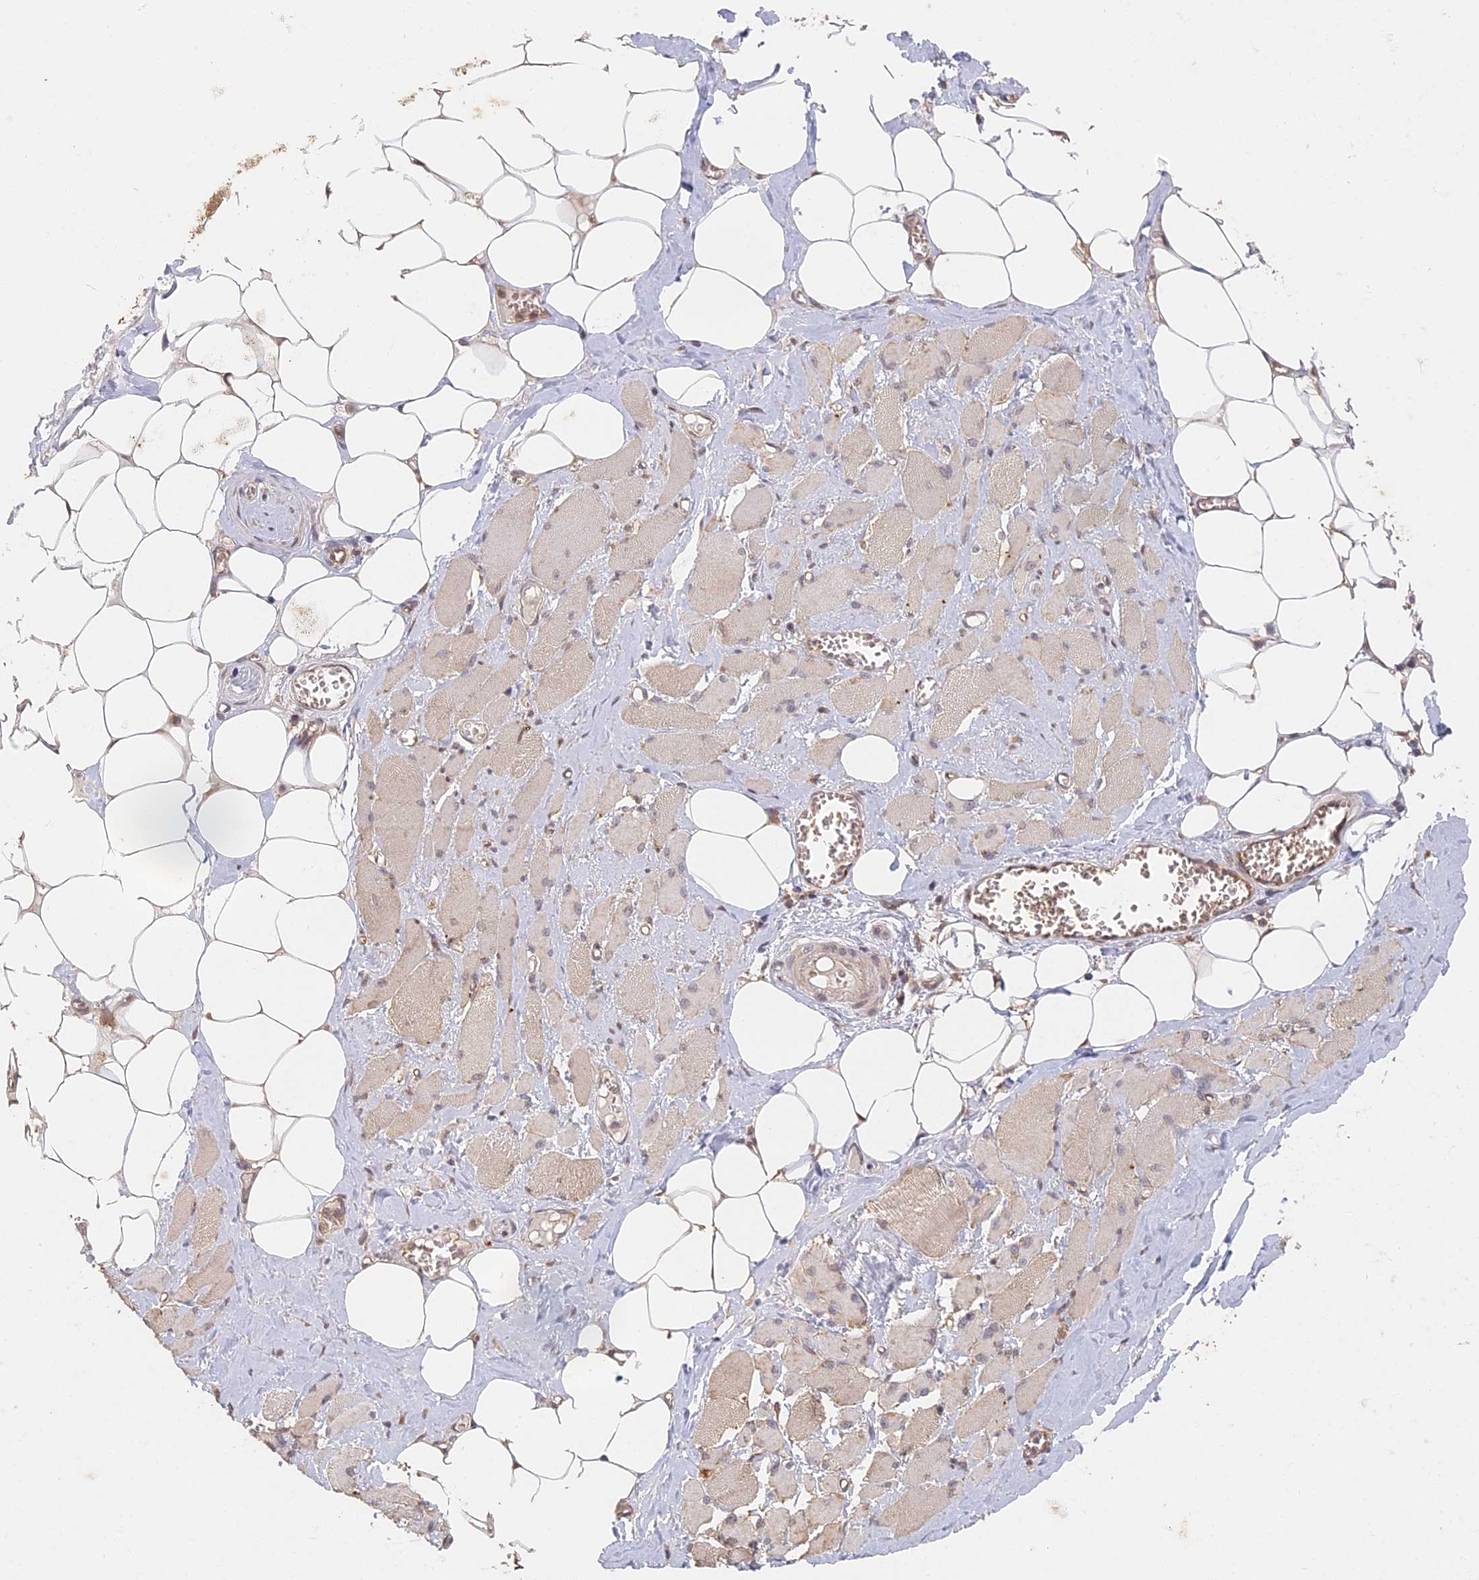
{"staining": {"intensity": "weak", "quantity": ">75%", "location": "cytoplasmic/membranous"}, "tissue": "skeletal muscle", "cell_type": "Myocytes", "image_type": "normal", "snomed": [{"axis": "morphology", "description": "Normal tissue, NOS"}, {"axis": "morphology", "description": "Basal cell carcinoma"}, {"axis": "topography", "description": "Skeletal muscle"}], "caption": "The immunohistochemical stain shows weak cytoplasmic/membranous positivity in myocytes of benign skeletal muscle. The staining is performed using DAB brown chromogen to label protein expression. The nuclei are counter-stained blue using hematoxylin.", "gene": "STX16", "patient": {"sex": "female", "age": 64}}